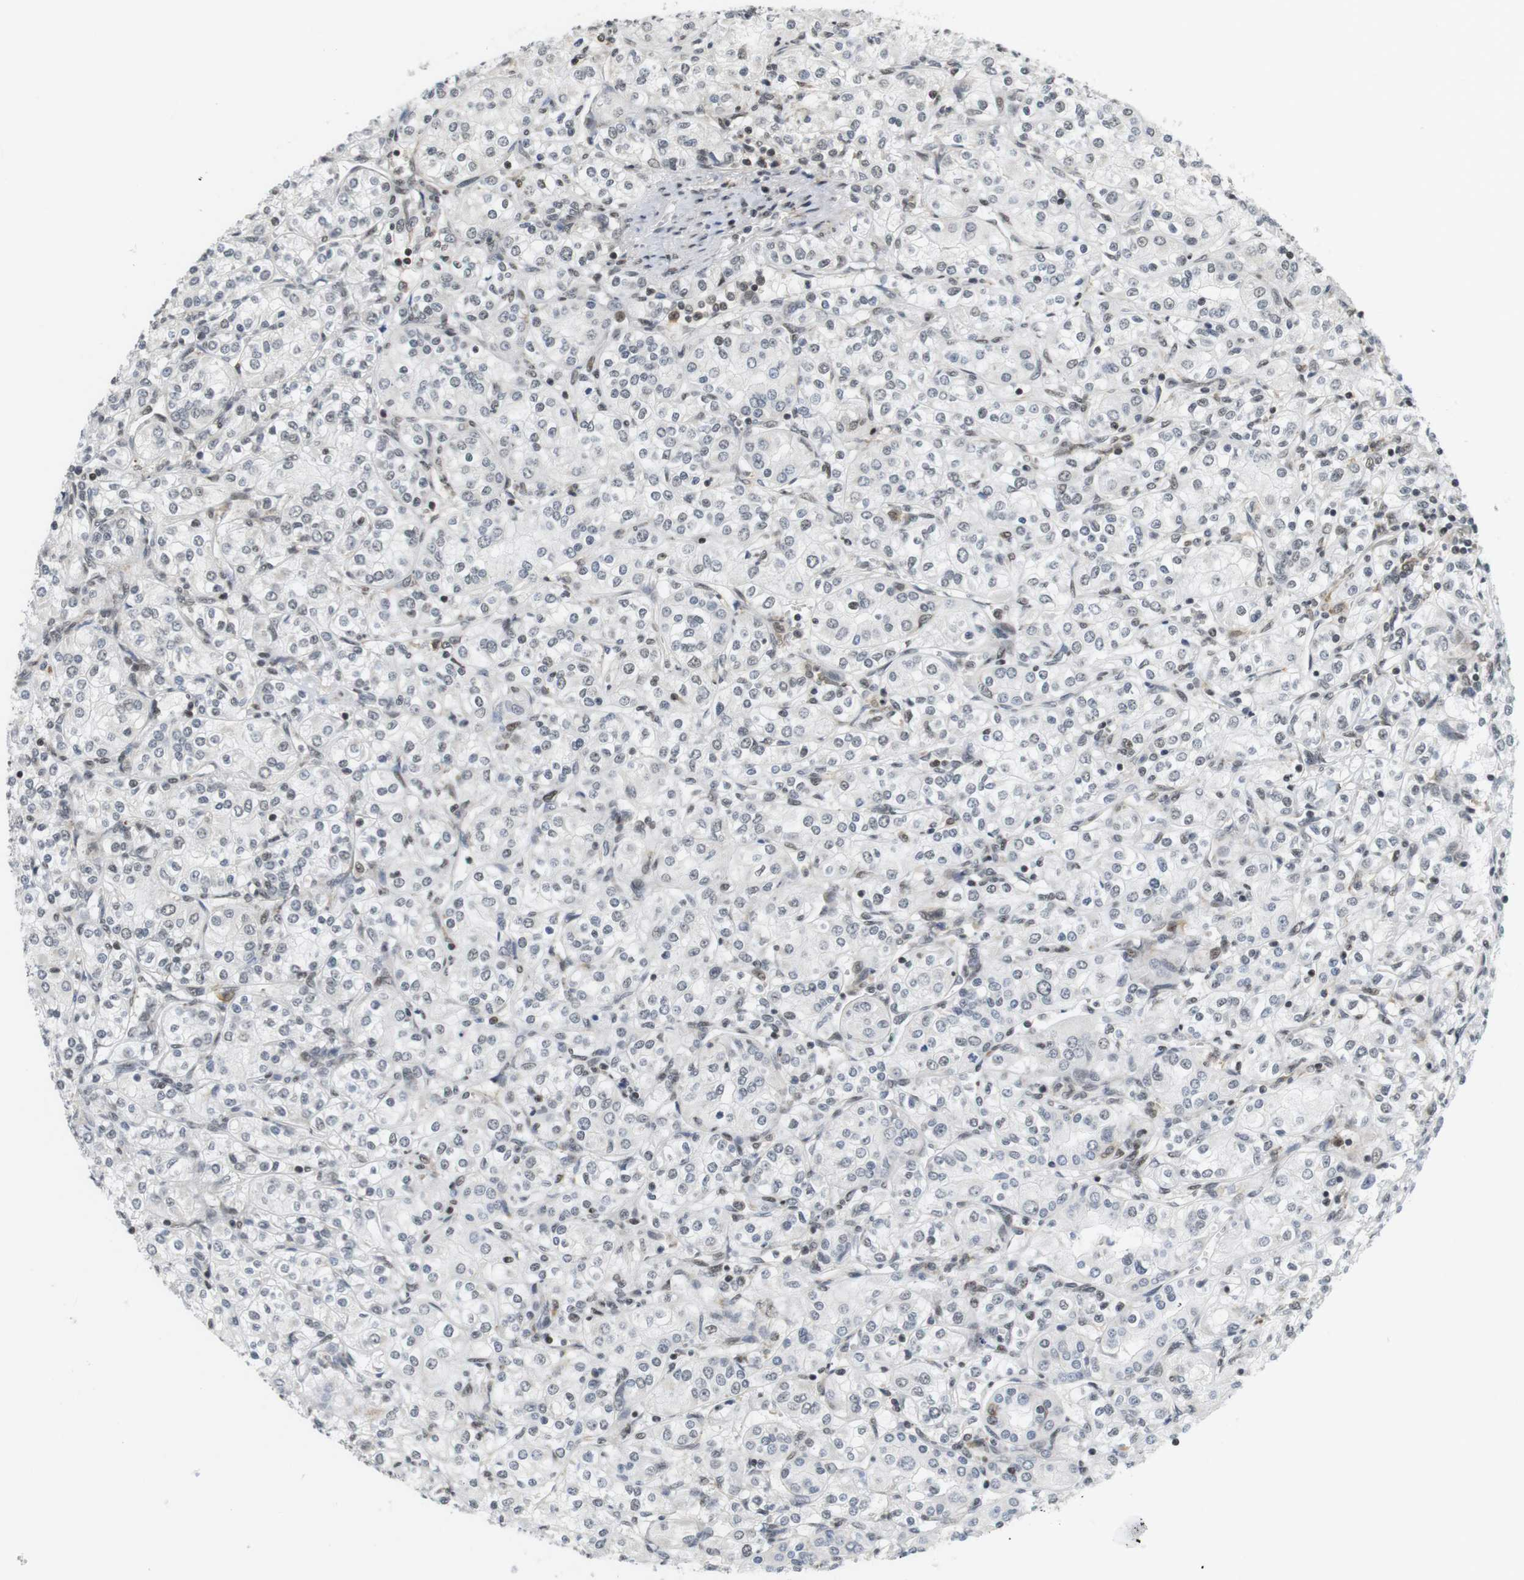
{"staining": {"intensity": "weak", "quantity": "<25%", "location": "nuclear"}, "tissue": "renal cancer", "cell_type": "Tumor cells", "image_type": "cancer", "snomed": [{"axis": "morphology", "description": "Adenocarcinoma, NOS"}, {"axis": "topography", "description": "Kidney"}], "caption": "IHC of human renal cancer (adenocarcinoma) demonstrates no staining in tumor cells.", "gene": "BRD4", "patient": {"sex": "male", "age": 77}}